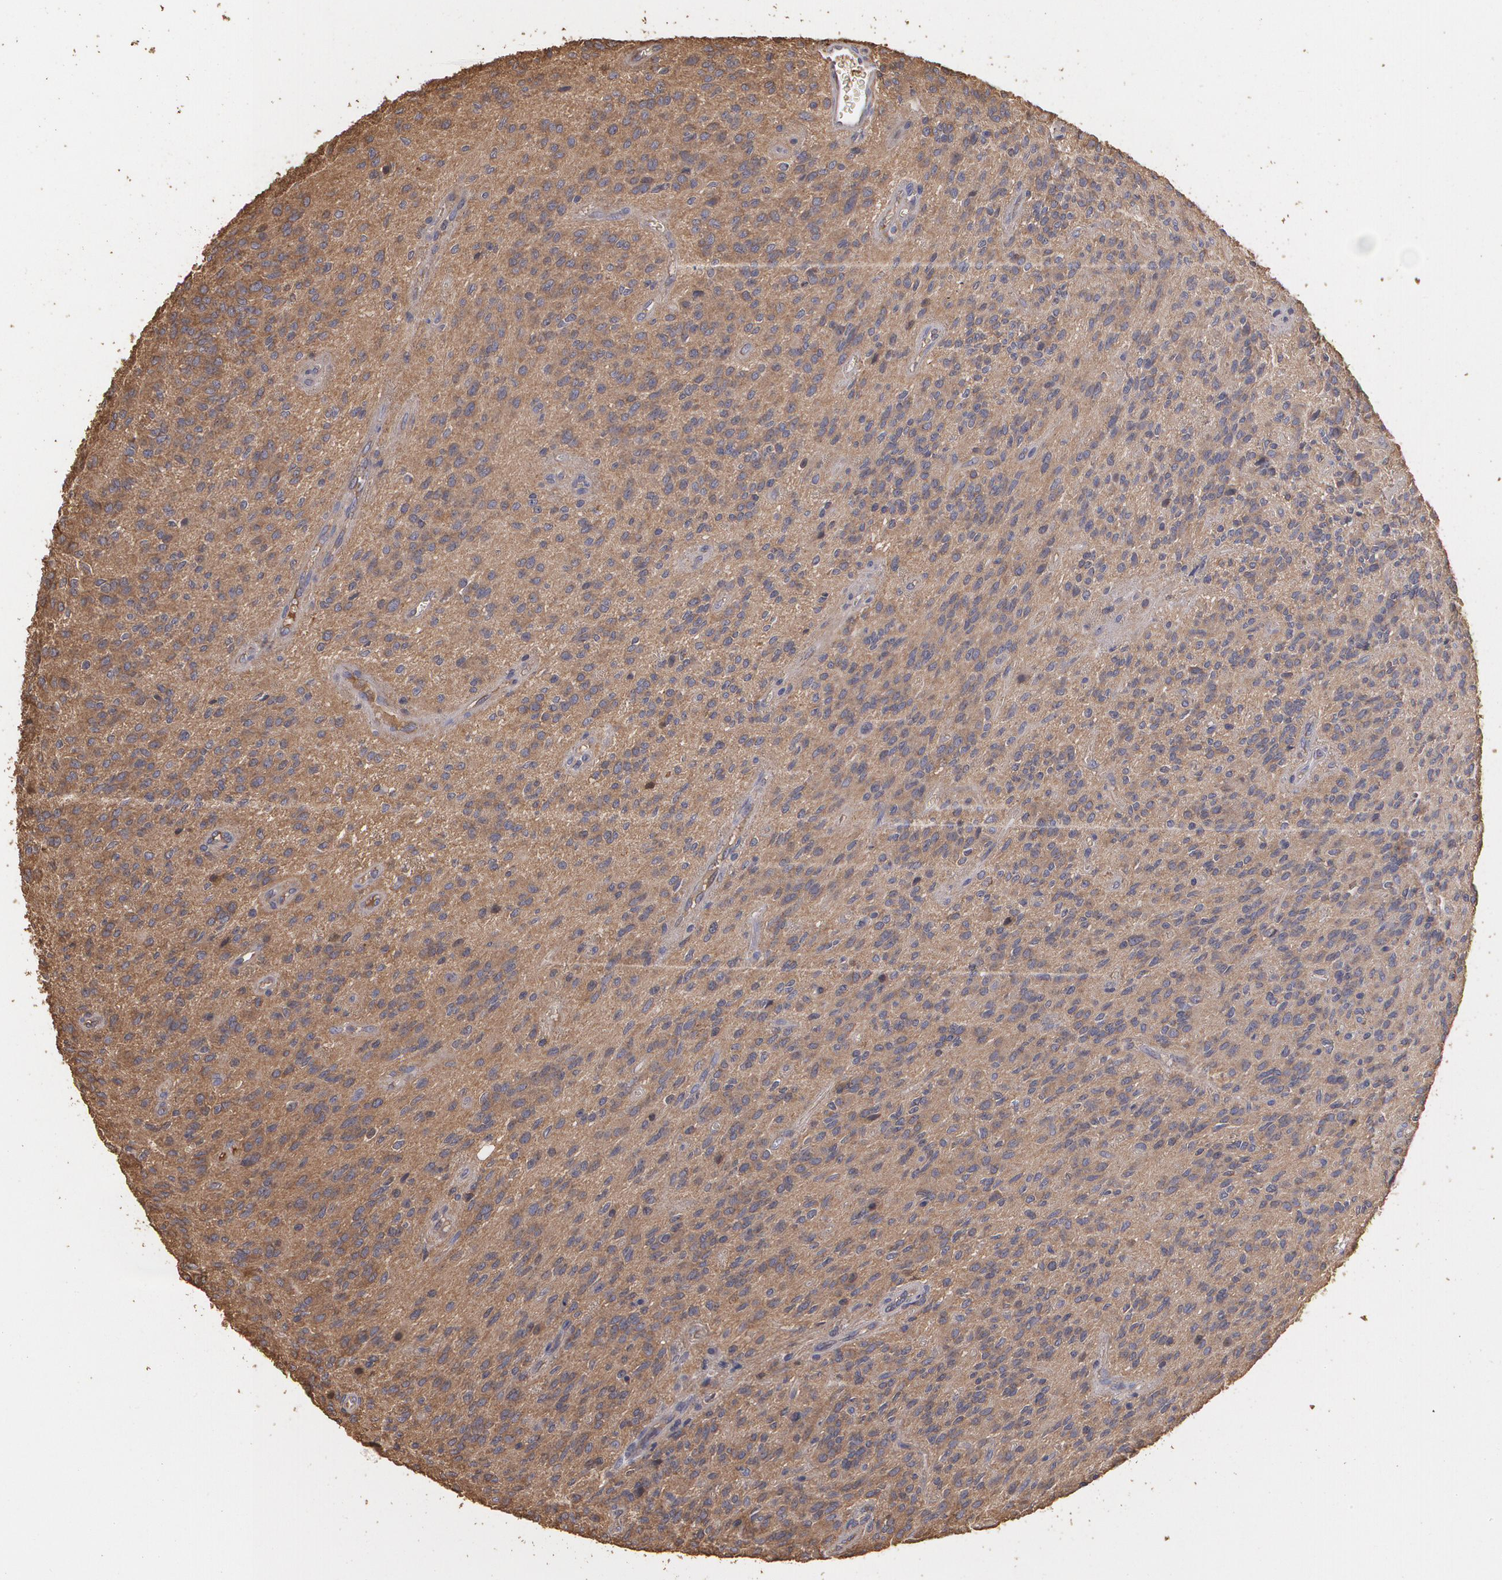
{"staining": {"intensity": "weak", "quantity": ">75%", "location": "cytoplasmic/membranous"}, "tissue": "glioma", "cell_type": "Tumor cells", "image_type": "cancer", "snomed": [{"axis": "morphology", "description": "Glioma, malignant, Low grade"}, {"axis": "topography", "description": "Brain"}], "caption": "Immunohistochemistry photomicrograph of neoplastic tissue: malignant glioma (low-grade) stained using IHC exhibits low levels of weak protein expression localized specifically in the cytoplasmic/membranous of tumor cells, appearing as a cytoplasmic/membranous brown color.", "gene": "PON1", "patient": {"sex": "female", "age": 15}}